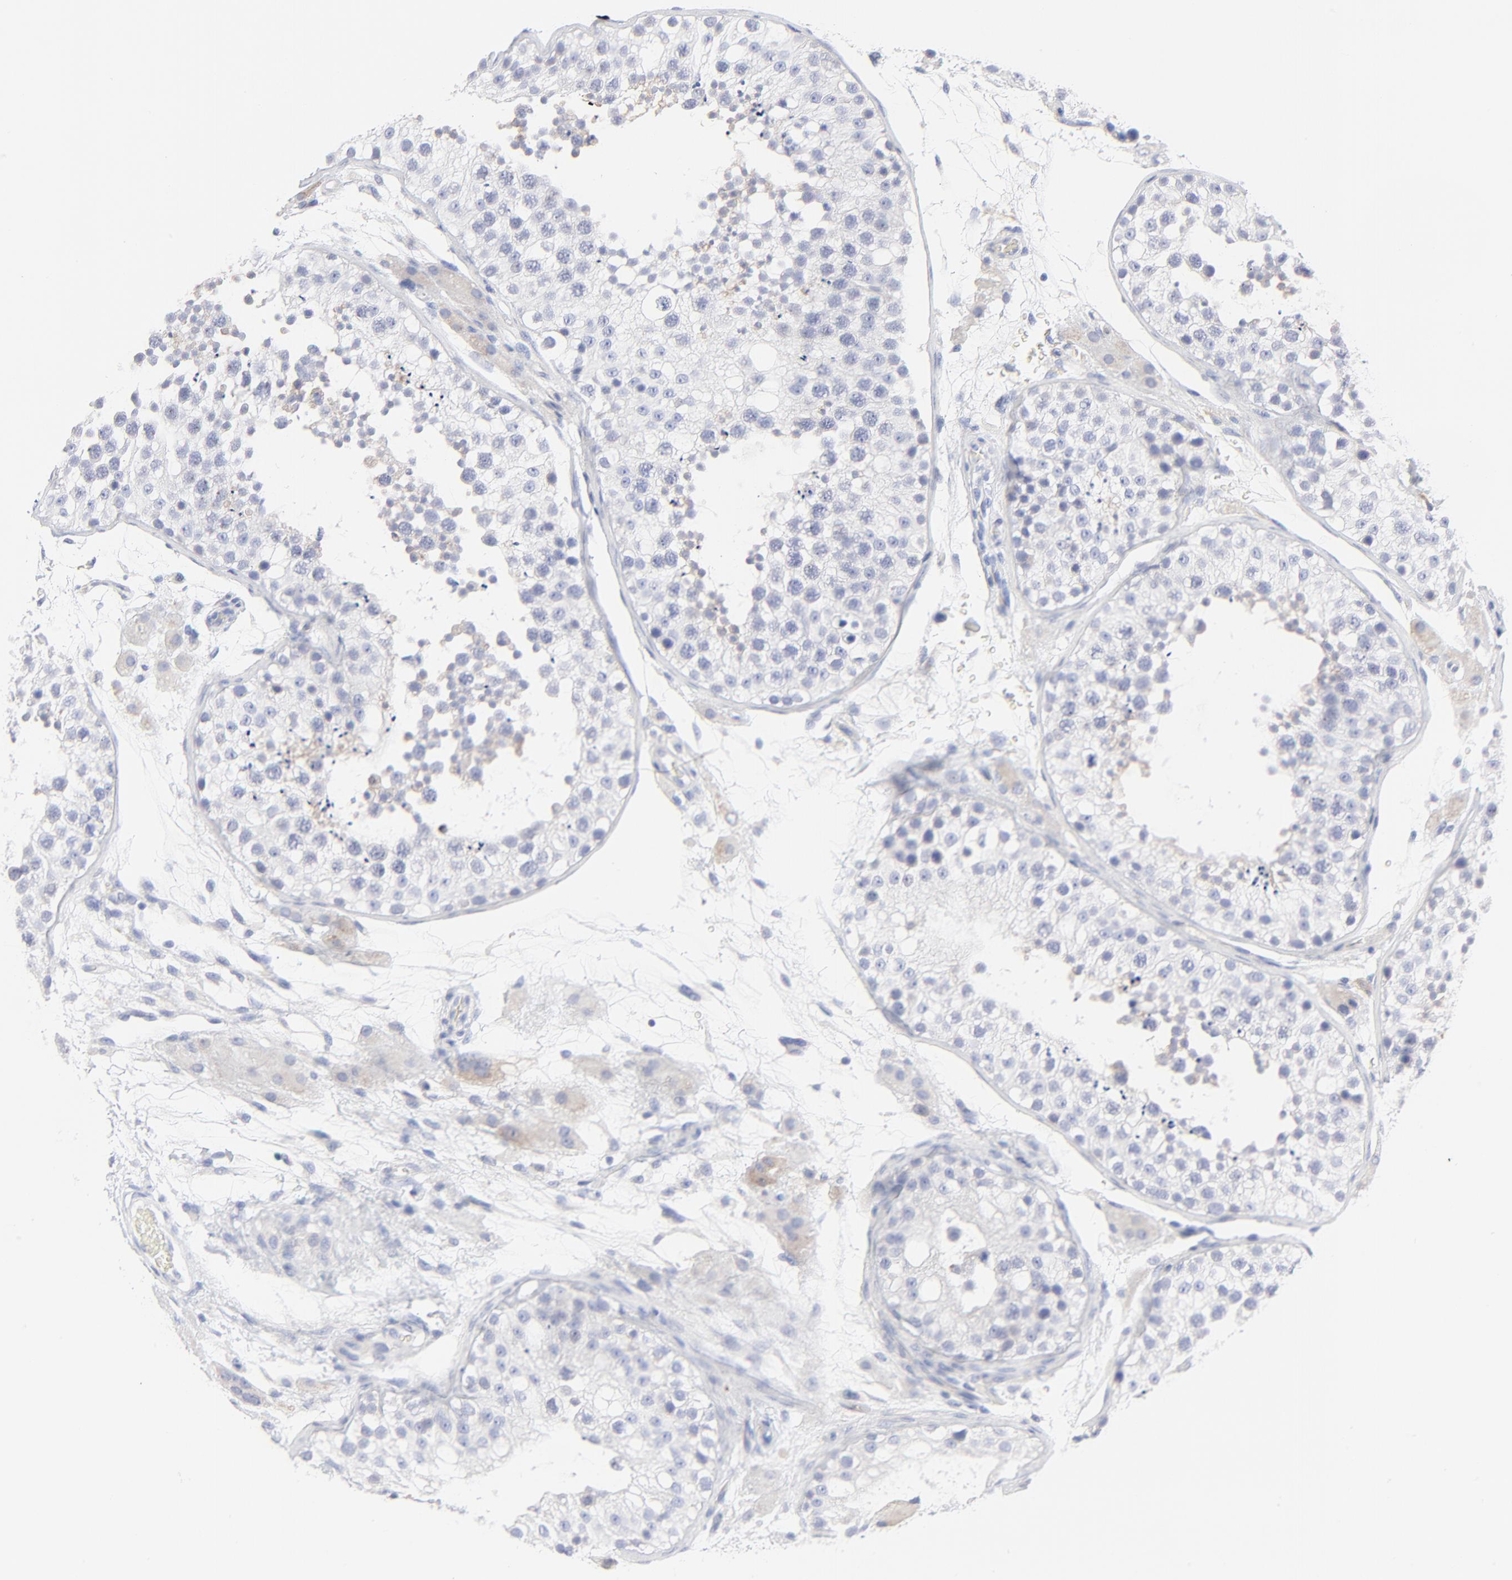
{"staining": {"intensity": "weak", "quantity": "<25%", "location": "cytoplasmic/membranous"}, "tissue": "testis", "cell_type": "Cells in seminiferous ducts", "image_type": "normal", "snomed": [{"axis": "morphology", "description": "Normal tissue, NOS"}, {"axis": "topography", "description": "Testis"}], "caption": "The photomicrograph displays no staining of cells in seminiferous ducts in benign testis.", "gene": "PSD3", "patient": {"sex": "male", "age": 26}}